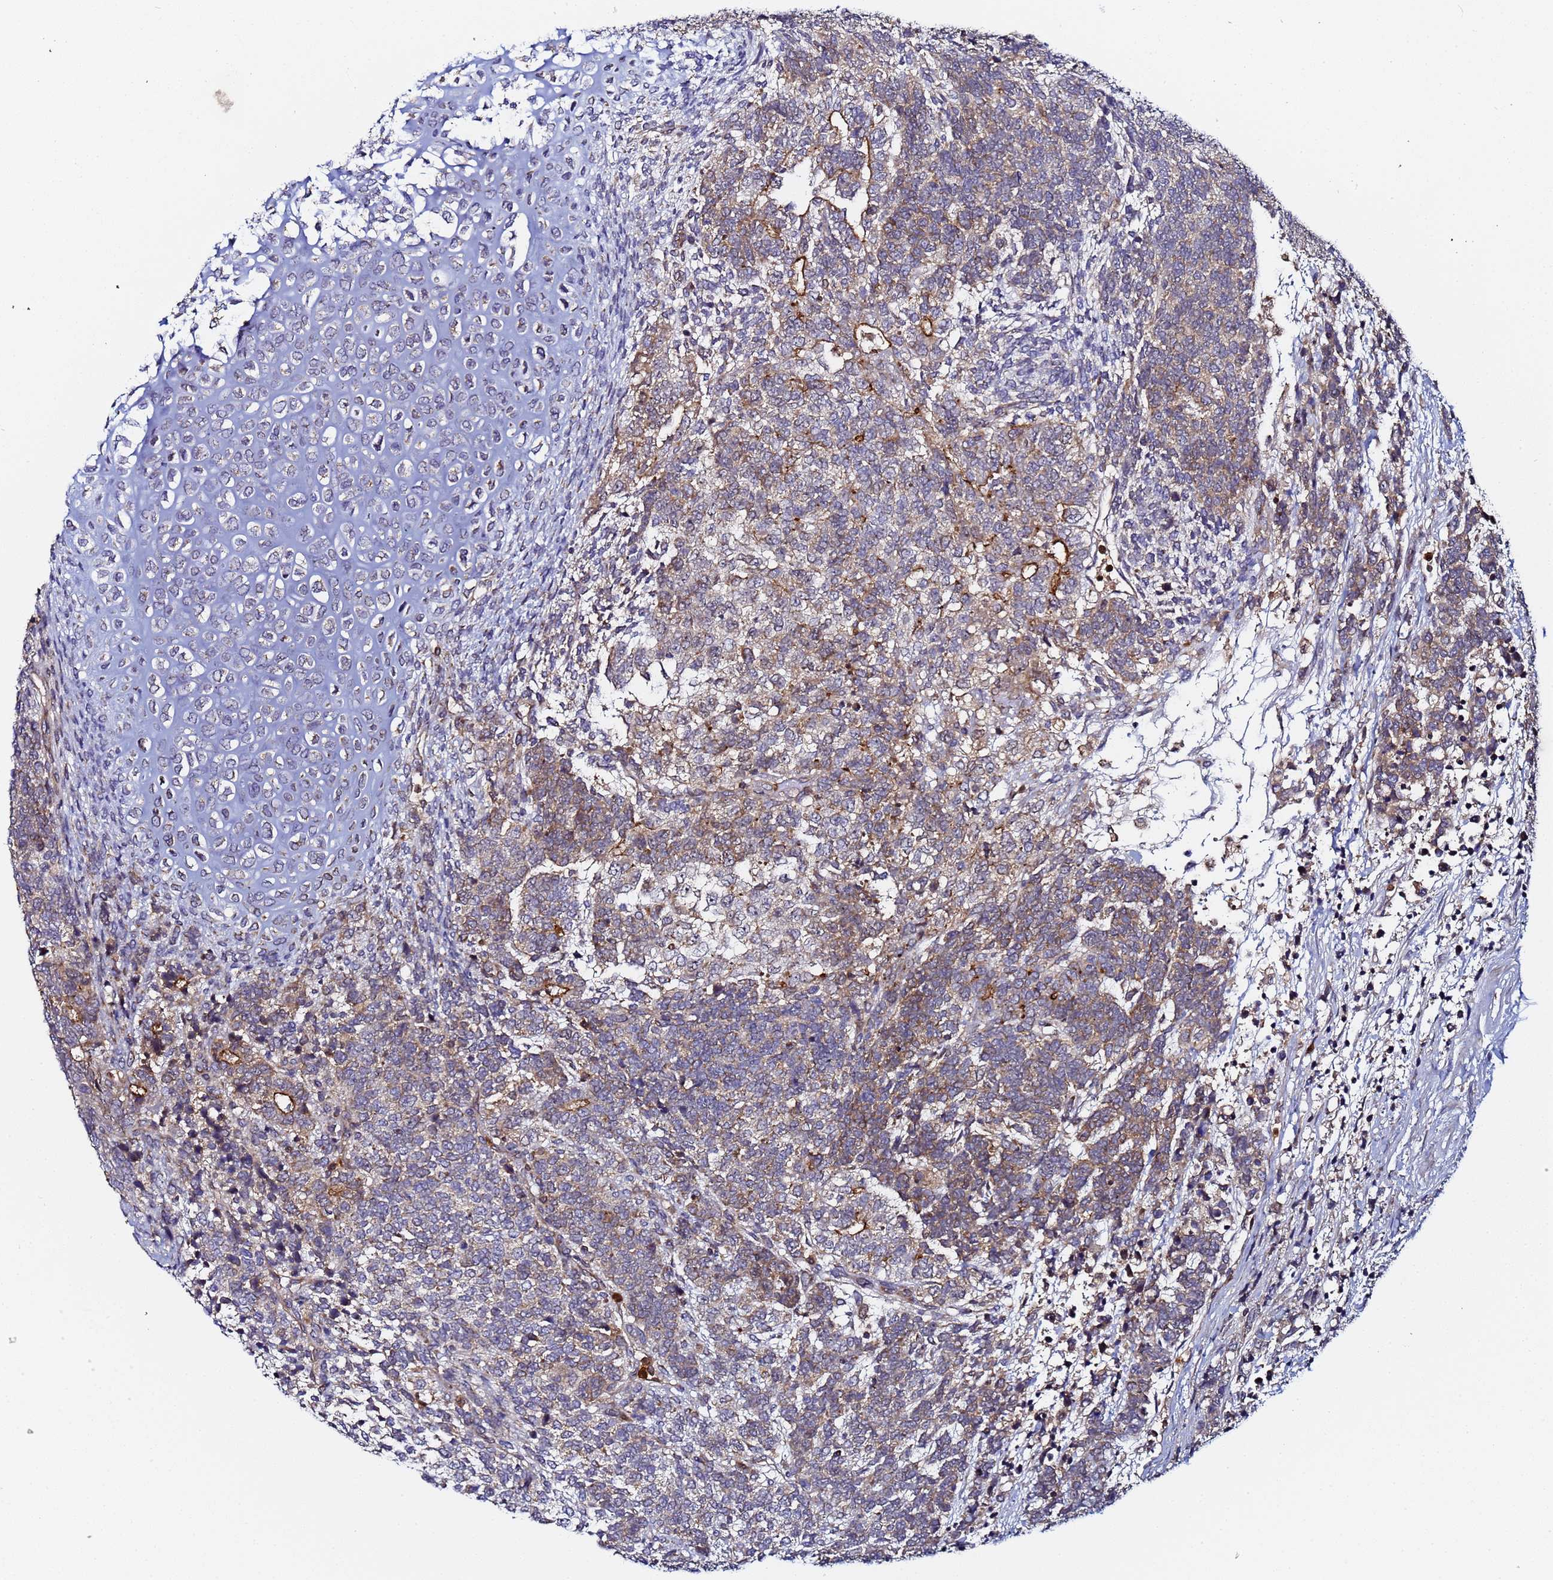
{"staining": {"intensity": "moderate", "quantity": "25%-75%", "location": "cytoplasmic/membranous"}, "tissue": "testis cancer", "cell_type": "Tumor cells", "image_type": "cancer", "snomed": [{"axis": "morphology", "description": "Carcinoma, Embryonal, NOS"}, {"axis": "topography", "description": "Testis"}], "caption": "About 25%-75% of tumor cells in testis cancer demonstrate moderate cytoplasmic/membranous protein positivity as visualized by brown immunohistochemical staining.", "gene": "CCDC127", "patient": {"sex": "male", "age": 23}}